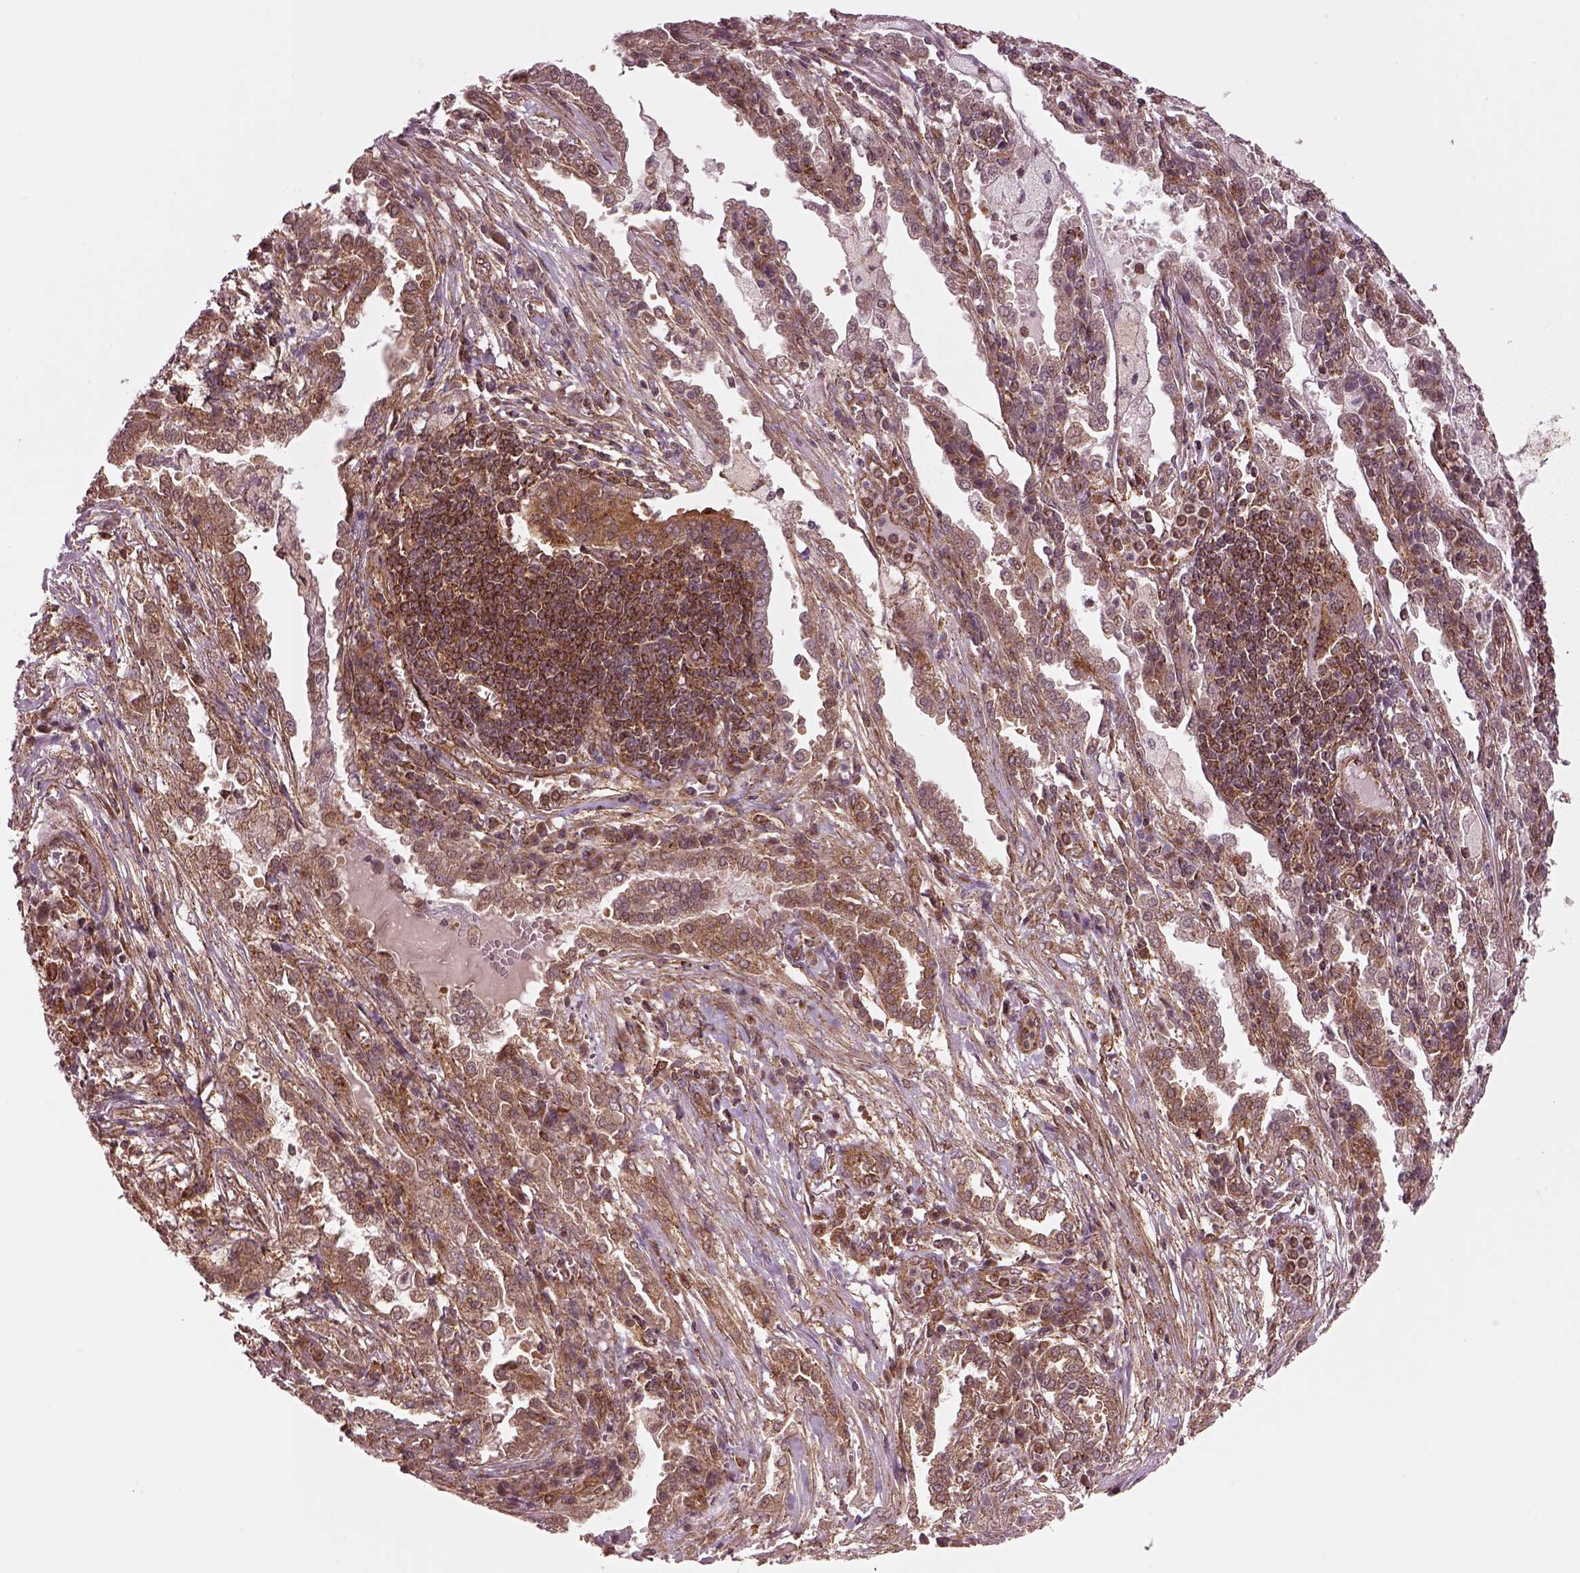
{"staining": {"intensity": "moderate", "quantity": "25%-75%", "location": "cytoplasmic/membranous"}, "tissue": "lung cancer", "cell_type": "Tumor cells", "image_type": "cancer", "snomed": [{"axis": "morphology", "description": "Adenocarcinoma, NOS"}, {"axis": "topography", "description": "Lung"}], "caption": "The micrograph exhibits immunohistochemical staining of lung cancer. There is moderate cytoplasmic/membranous positivity is appreciated in approximately 25%-75% of tumor cells.", "gene": "WASHC2A", "patient": {"sex": "male", "age": 57}}